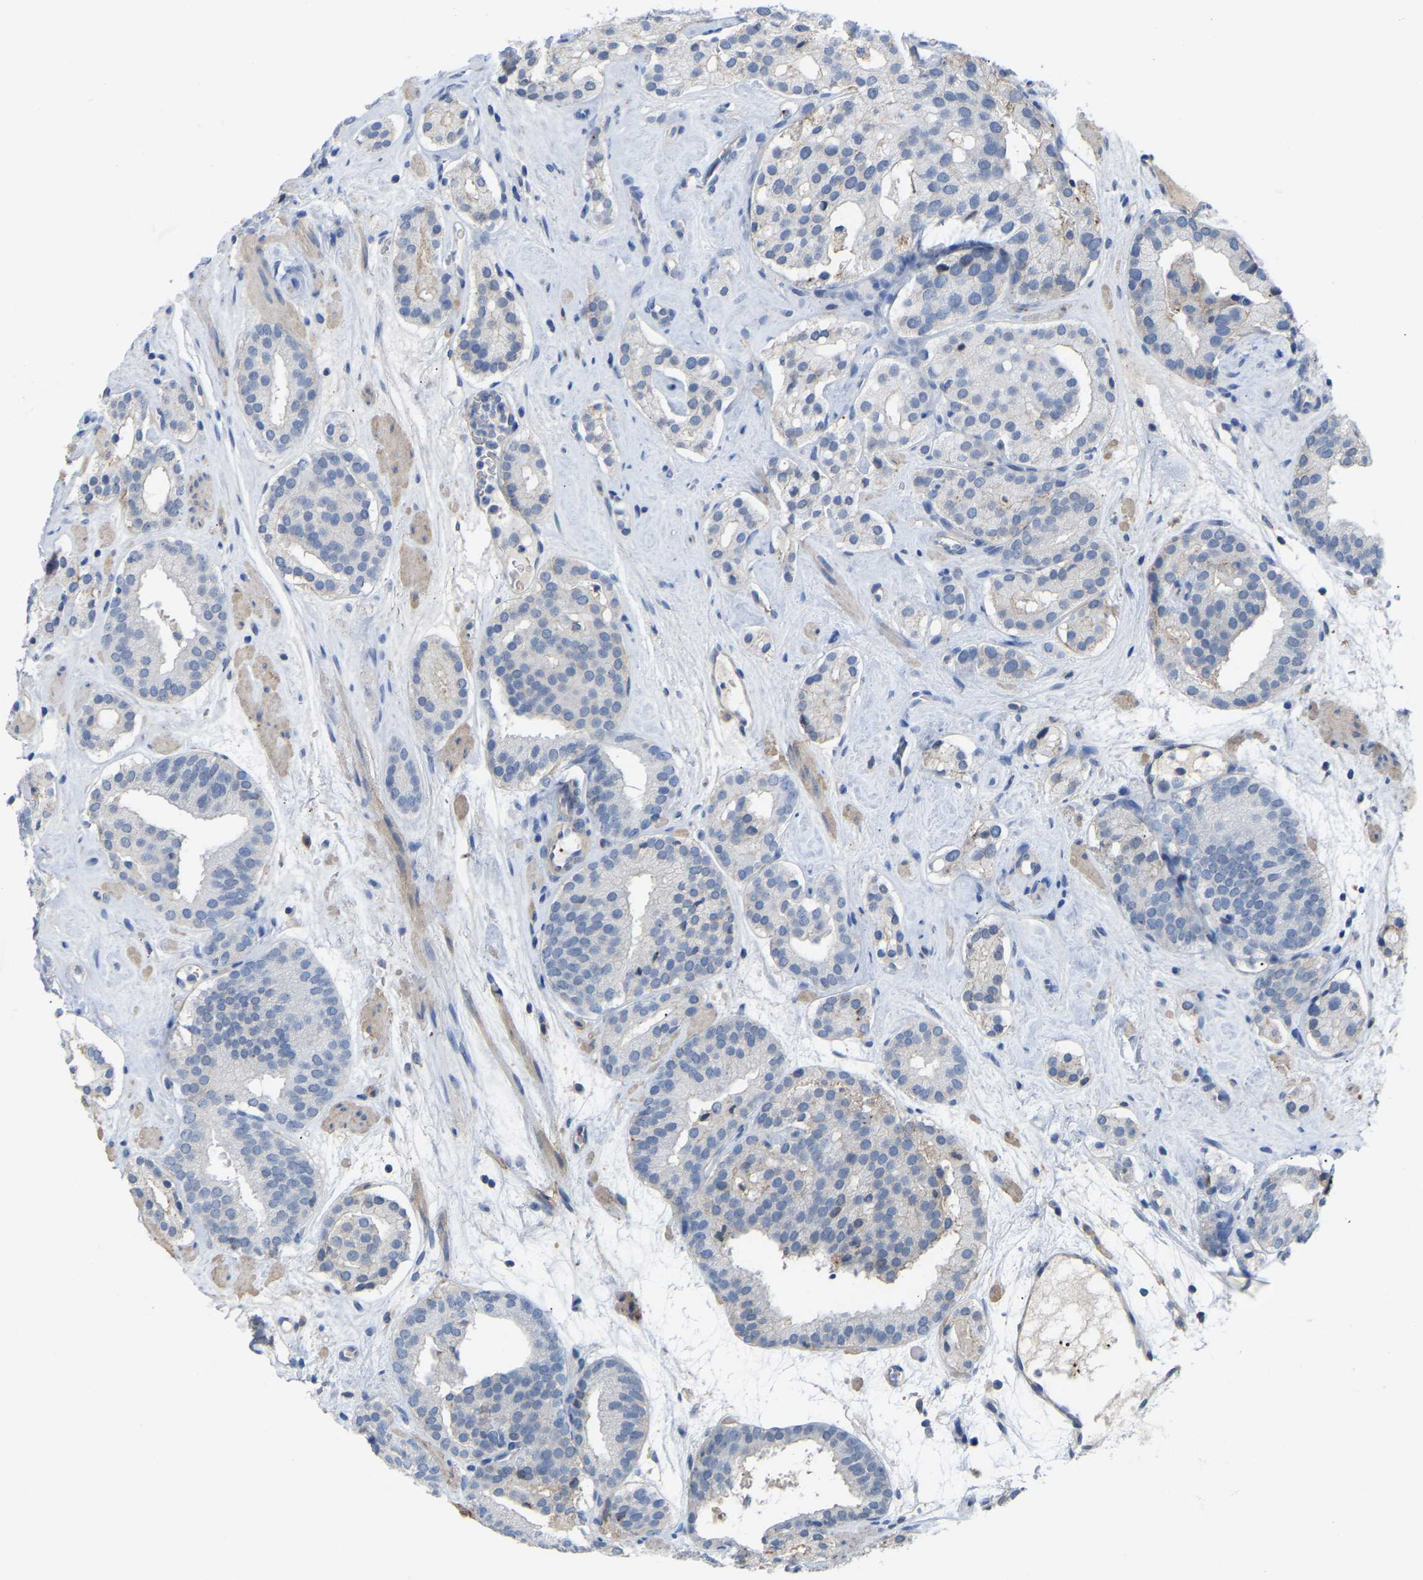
{"staining": {"intensity": "weak", "quantity": "<25%", "location": "cytoplasmic/membranous"}, "tissue": "prostate cancer", "cell_type": "Tumor cells", "image_type": "cancer", "snomed": [{"axis": "morphology", "description": "Adenocarcinoma, Low grade"}, {"axis": "topography", "description": "Prostate"}], "caption": "High power microscopy histopathology image of an immunohistochemistry micrograph of prostate cancer, revealing no significant expression in tumor cells.", "gene": "ZNF449", "patient": {"sex": "male", "age": 69}}